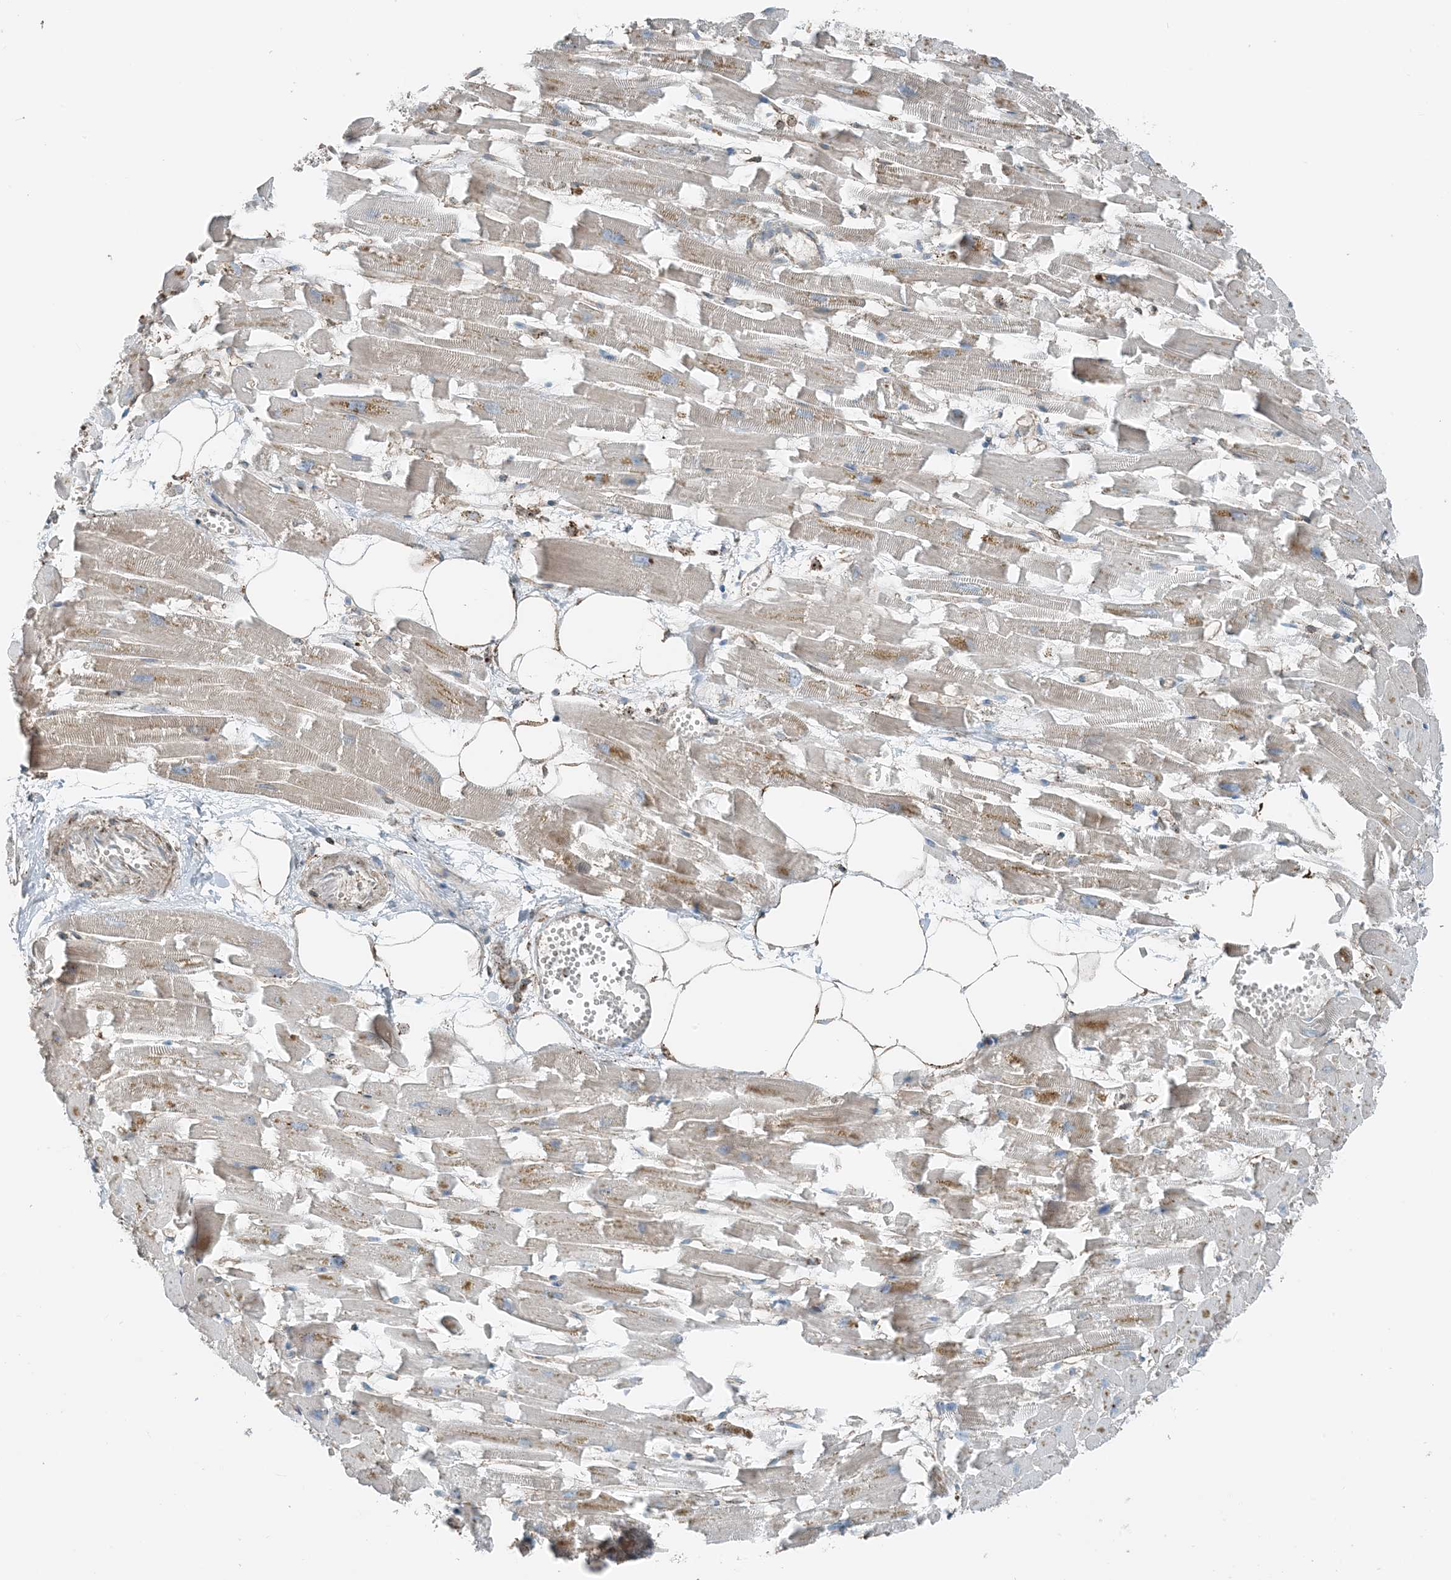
{"staining": {"intensity": "weak", "quantity": "<25%", "location": "cytoplasmic/membranous"}, "tissue": "heart muscle", "cell_type": "Cardiomyocytes", "image_type": "normal", "snomed": [{"axis": "morphology", "description": "Normal tissue, NOS"}, {"axis": "topography", "description": "Heart"}], "caption": "Histopathology image shows no significant protein expression in cardiomyocytes of unremarkable heart muscle.", "gene": "CERKL", "patient": {"sex": "female", "age": 64}}